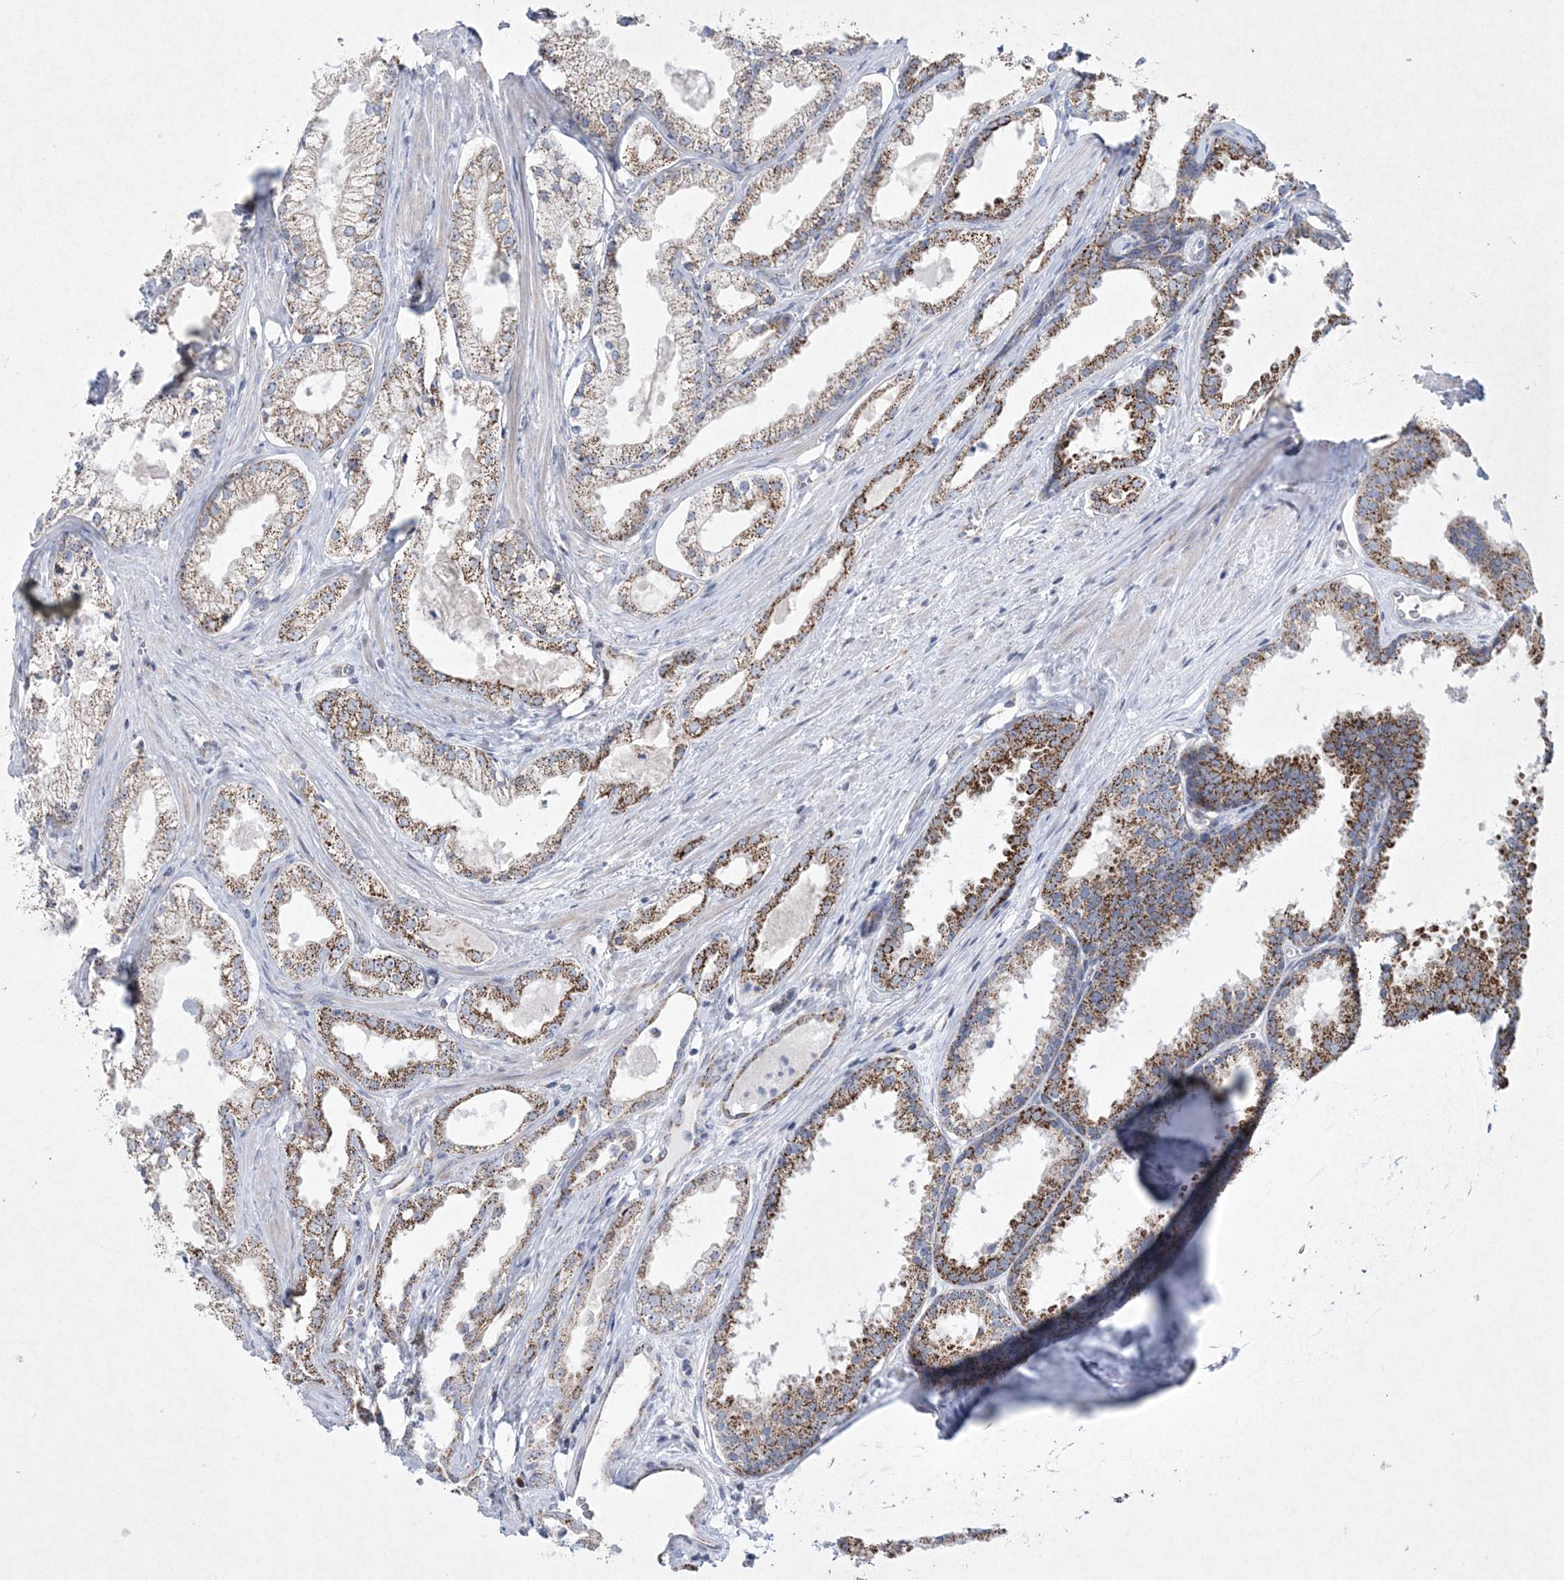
{"staining": {"intensity": "strong", "quantity": ">75%", "location": "cytoplasmic/membranous"}, "tissue": "prostate cancer", "cell_type": "Tumor cells", "image_type": "cancer", "snomed": [{"axis": "morphology", "description": "Adenocarcinoma, High grade"}, {"axis": "topography", "description": "Prostate"}], "caption": "IHC (DAB) staining of human prostate cancer (high-grade adenocarcinoma) reveals strong cytoplasmic/membranous protein staining in about >75% of tumor cells. (IHC, brightfield microscopy, high magnification).", "gene": "CES4A", "patient": {"sex": "male", "age": 68}}